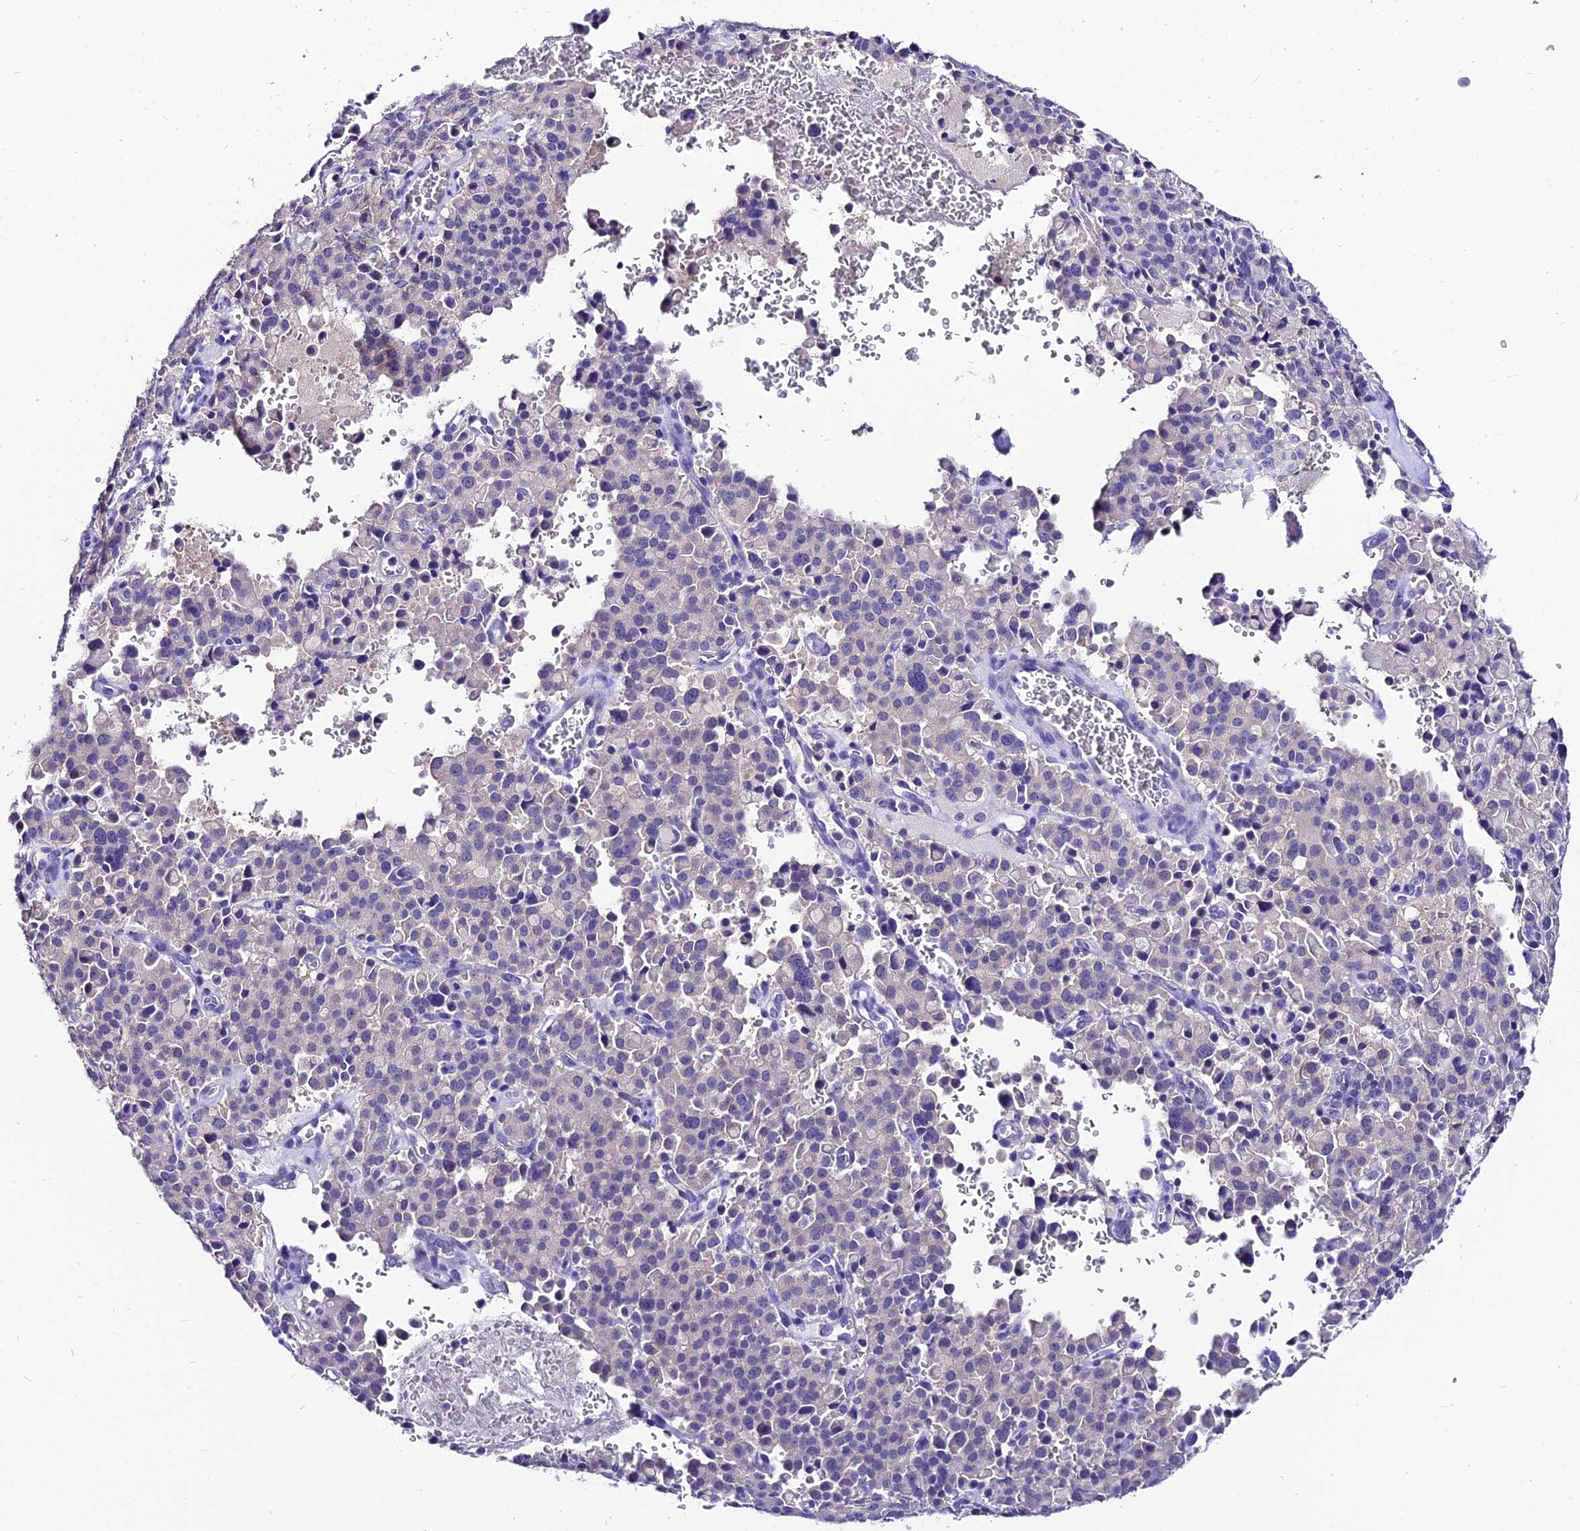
{"staining": {"intensity": "negative", "quantity": "none", "location": "none"}, "tissue": "pancreatic cancer", "cell_type": "Tumor cells", "image_type": "cancer", "snomed": [{"axis": "morphology", "description": "Adenocarcinoma, NOS"}, {"axis": "topography", "description": "Pancreas"}], "caption": "An image of pancreatic adenocarcinoma stained for a protein displays no brown staining in tumor cells. (Brightfield microscopy of DAB immunohistochemistry at high magnification).", "gene": "LGALS7", "patient": {"sex": "male", "age": 65}}